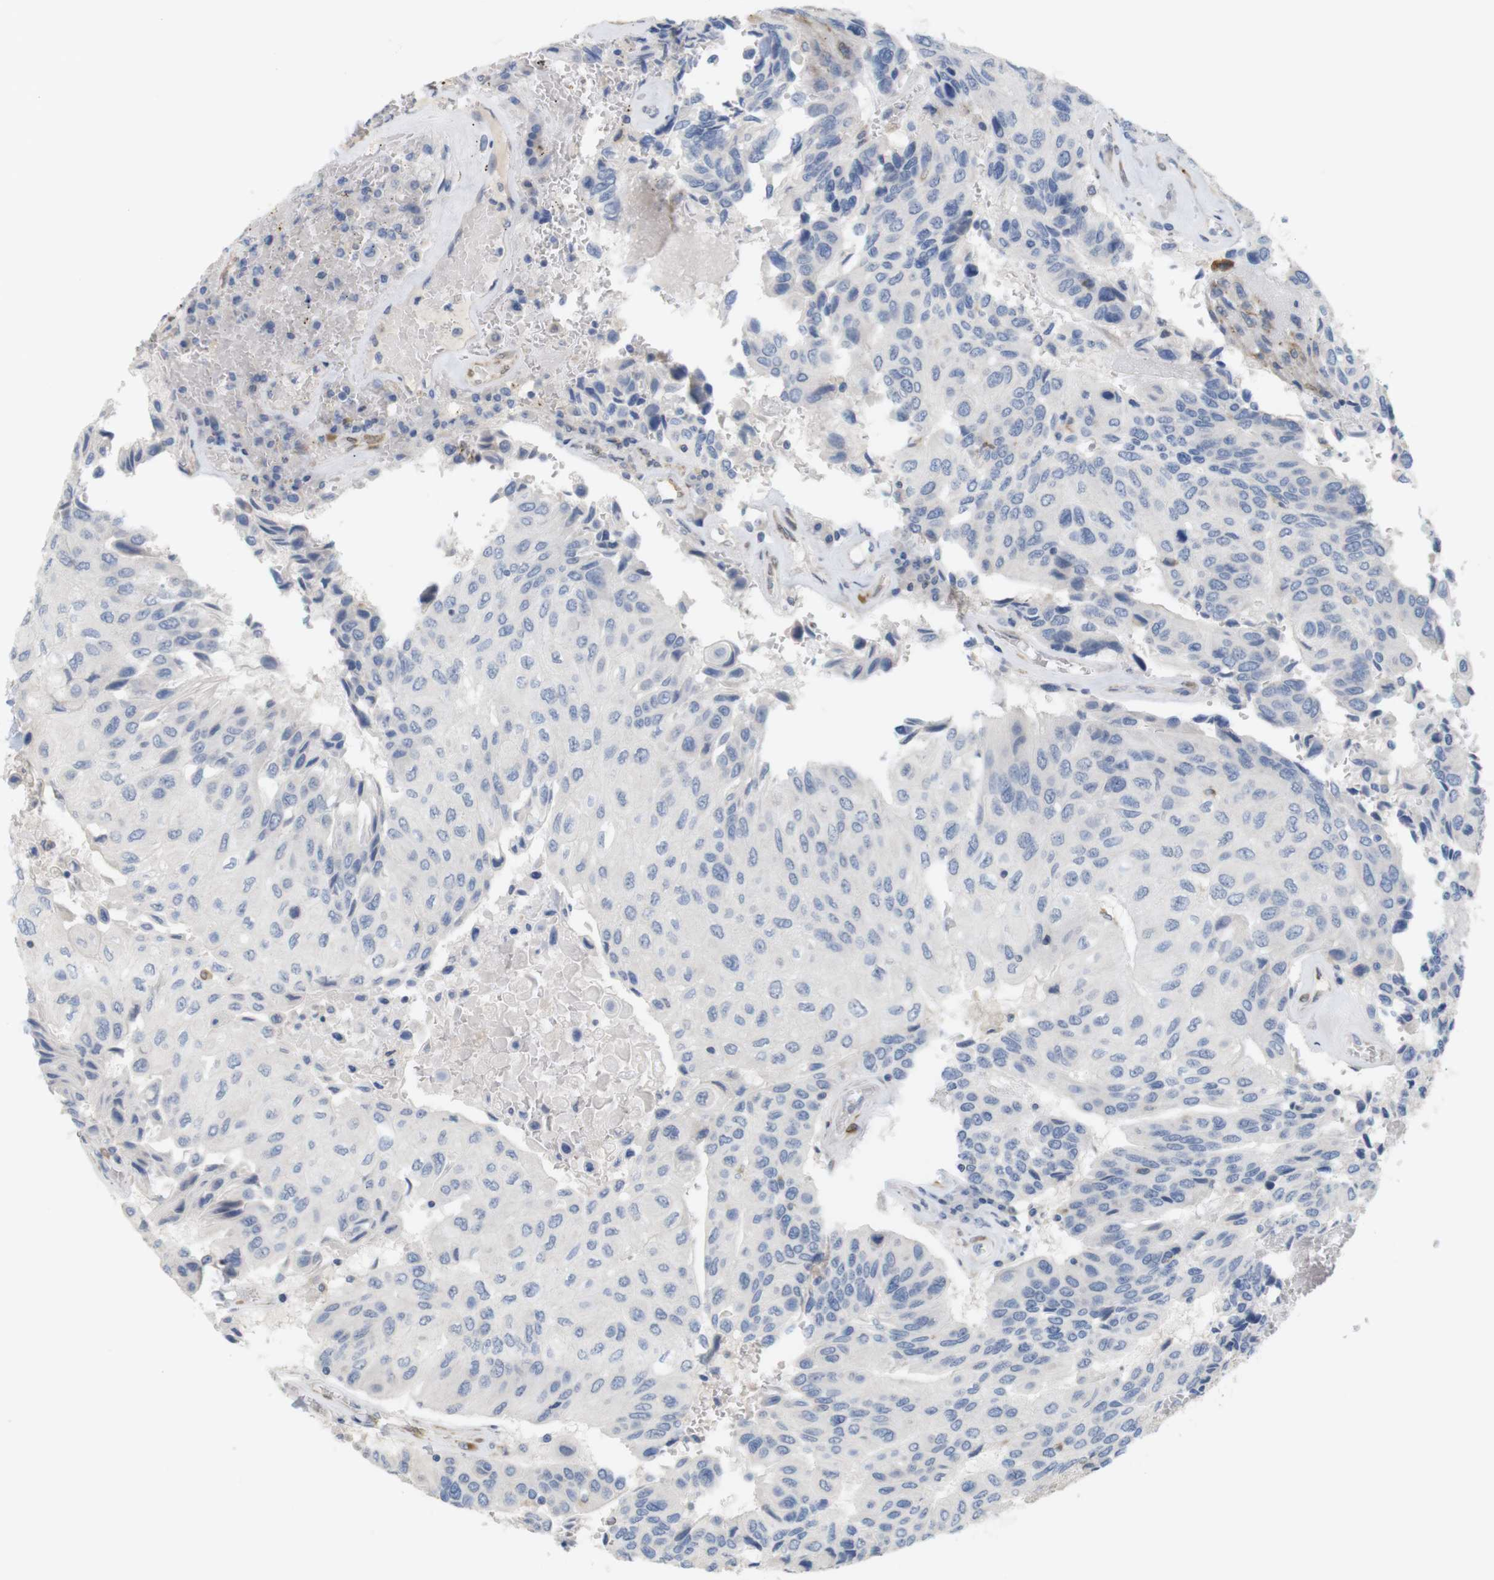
{"staining": {"intensity": "negative", "quantity": "none", "location": "none"}, "tissue": "urothelial cancer", "cell_type": "Tumor cells", "image_type": "cancer", "snomed": [{"axis": "morphology", "description": "Urothelial carcinoma, High grade"}, {"axis": "topography", "description": "Urinary bladder"}], "caption": "There is no significant staining in tumor cells of urothelial cancer.", "gene": "ITPR1", "patient": {"sex": "female", "age": 85}}